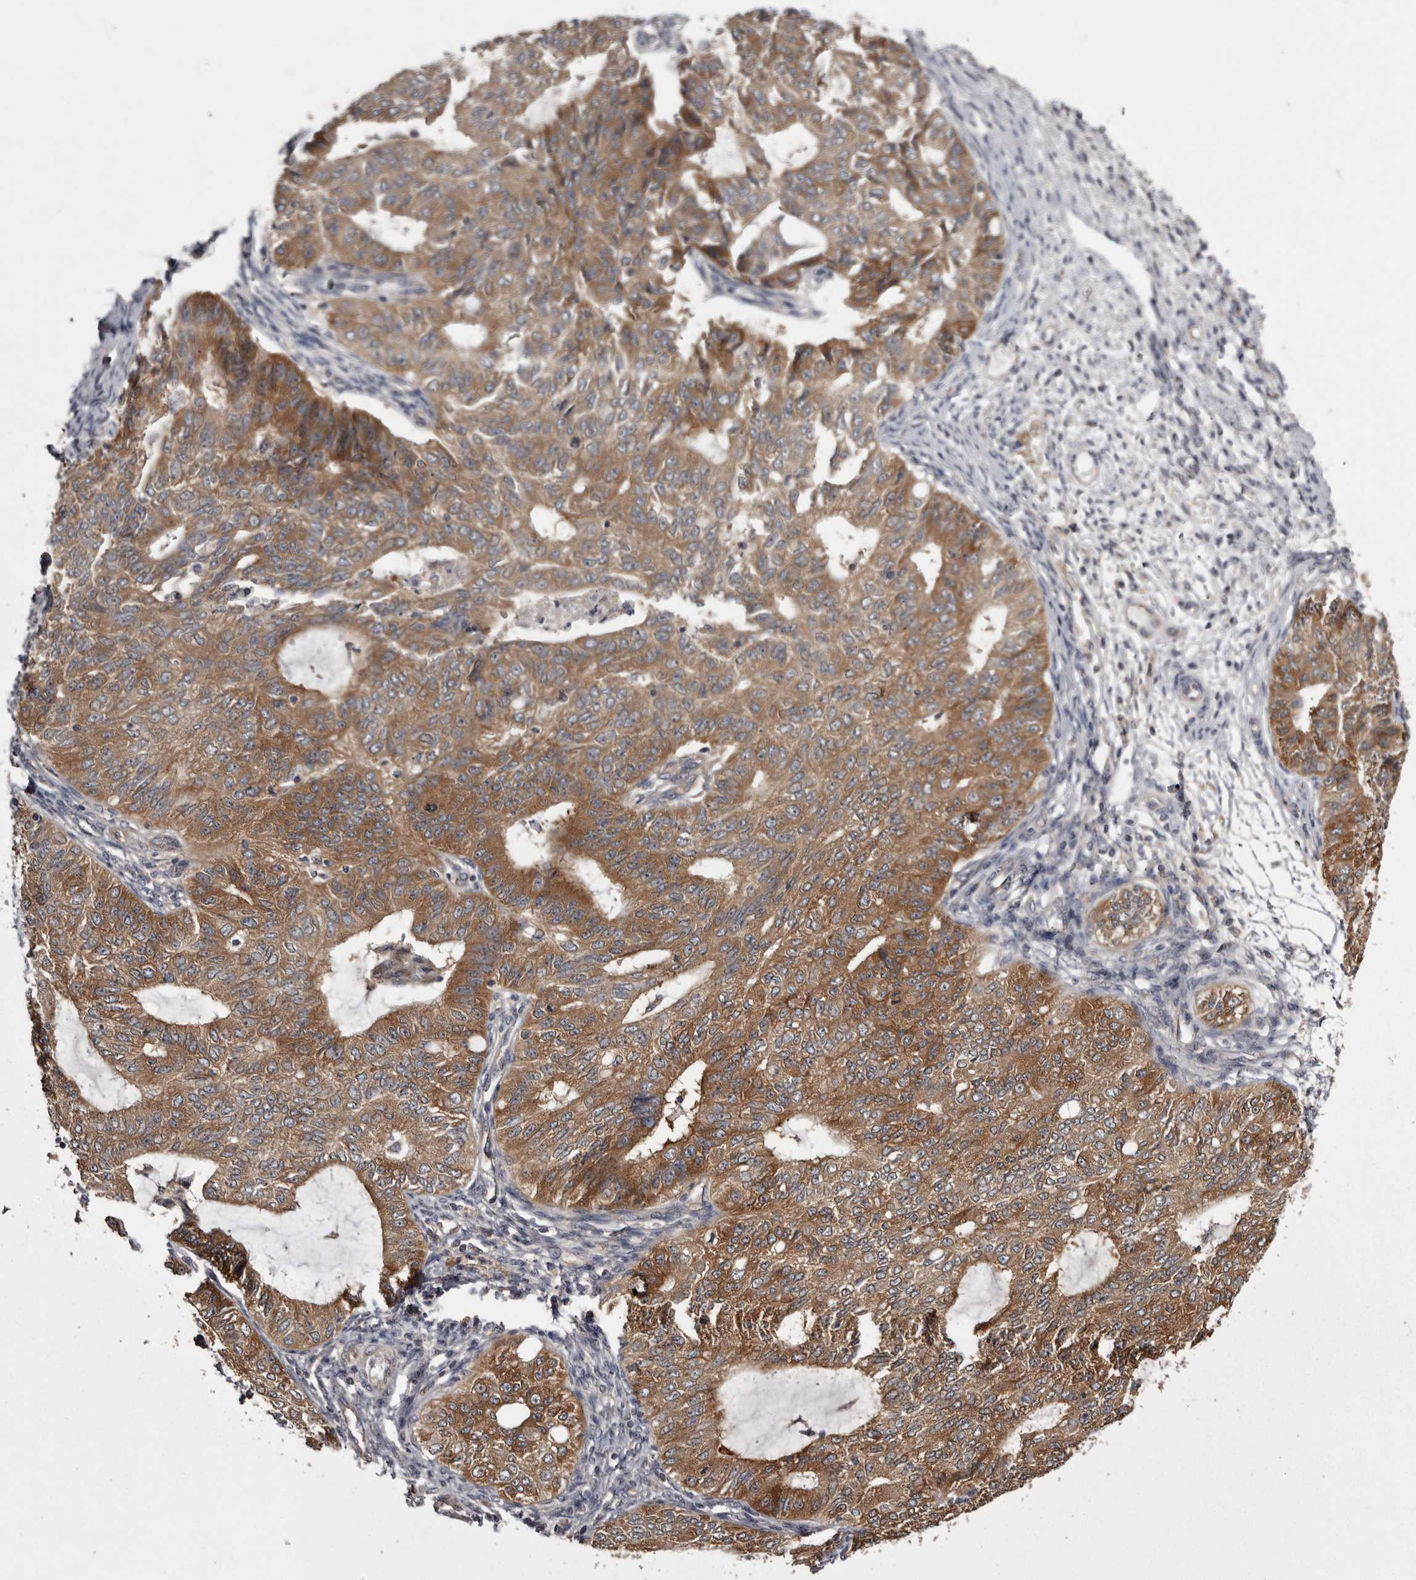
{"staining": {"intensity": "moderate", "quantity": ">75%", "location": "cytoplasmic/membranous"}, "tissue": "endometrial cancer", "cell_type": "Tumor cells", "image_type": "cancer", "snomed": [{"axis": "morphology", "description": "Adenocarcinoma, NOS"}, {"axis": "topography", "description": "Endometrium"}], "caption": "Tumor cells exhibit medium levels of moderate cytoplasmic/membranous staining in about >75% of cells in human endometrial cancer (adenocarcinoma).", "gene": "DARS1", "patient": {"sex": "female", "age": 32}}